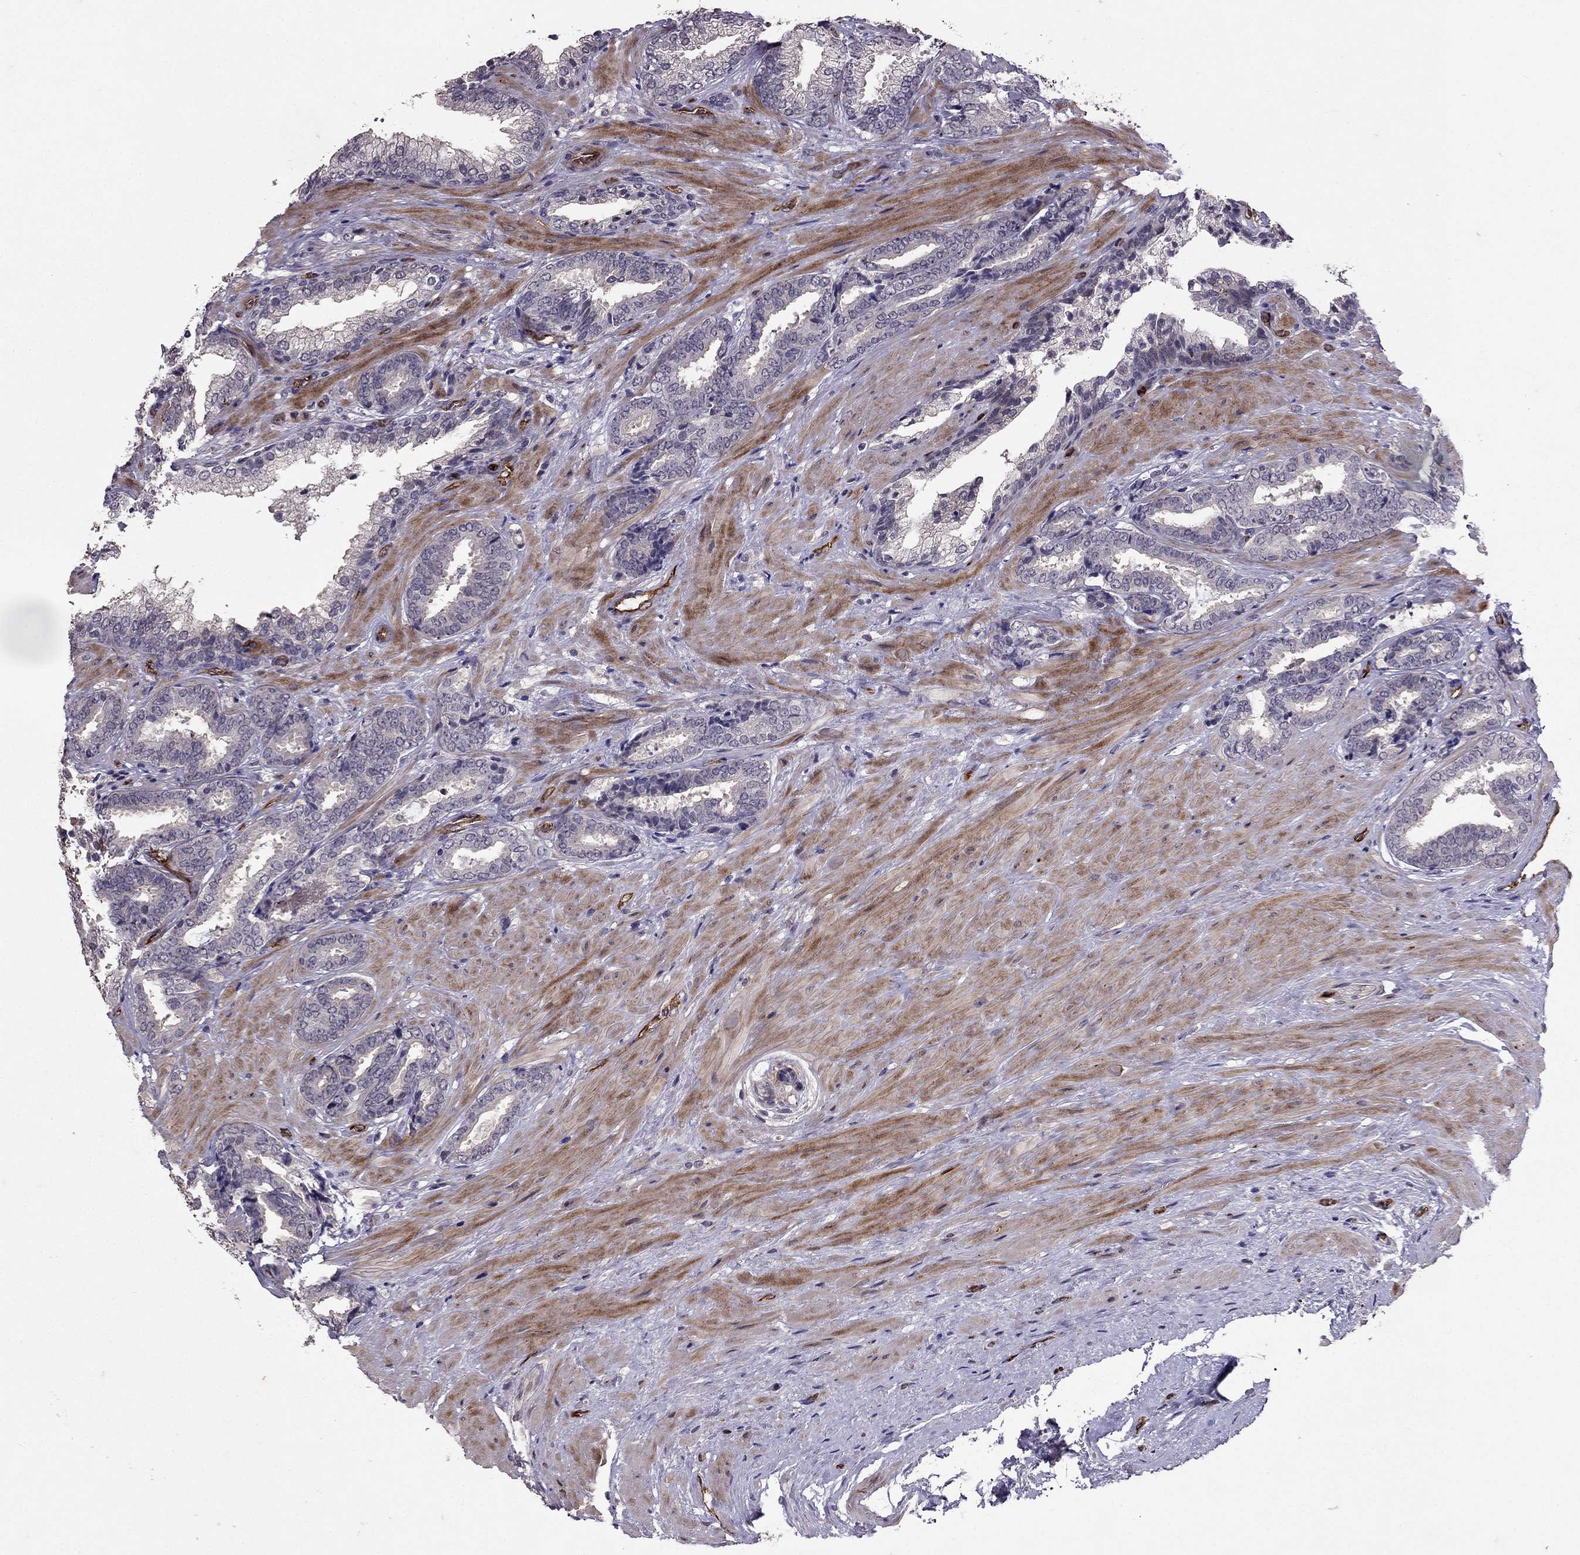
{"staining": {"intensity": "negative", "quantity": "none", "location": "none"}, "tissue": "prostate cancer", "cell_type": "Tumor cells", "image_type": "cancer", "snomed": [{"axis": "morphology", "description": "Adenocarcinoma, Low grade"}, {"axis": "topography", "description": "Prostate"}], "caption": "Immunohistochemical staining of human low-grade adenocarcinoma (prostate) demonstrates no significant positivity in tumor cells. Nuclei are stained in blue.", "gene": "RASIP1", "patient": {"sex": "male", "age": 61}}